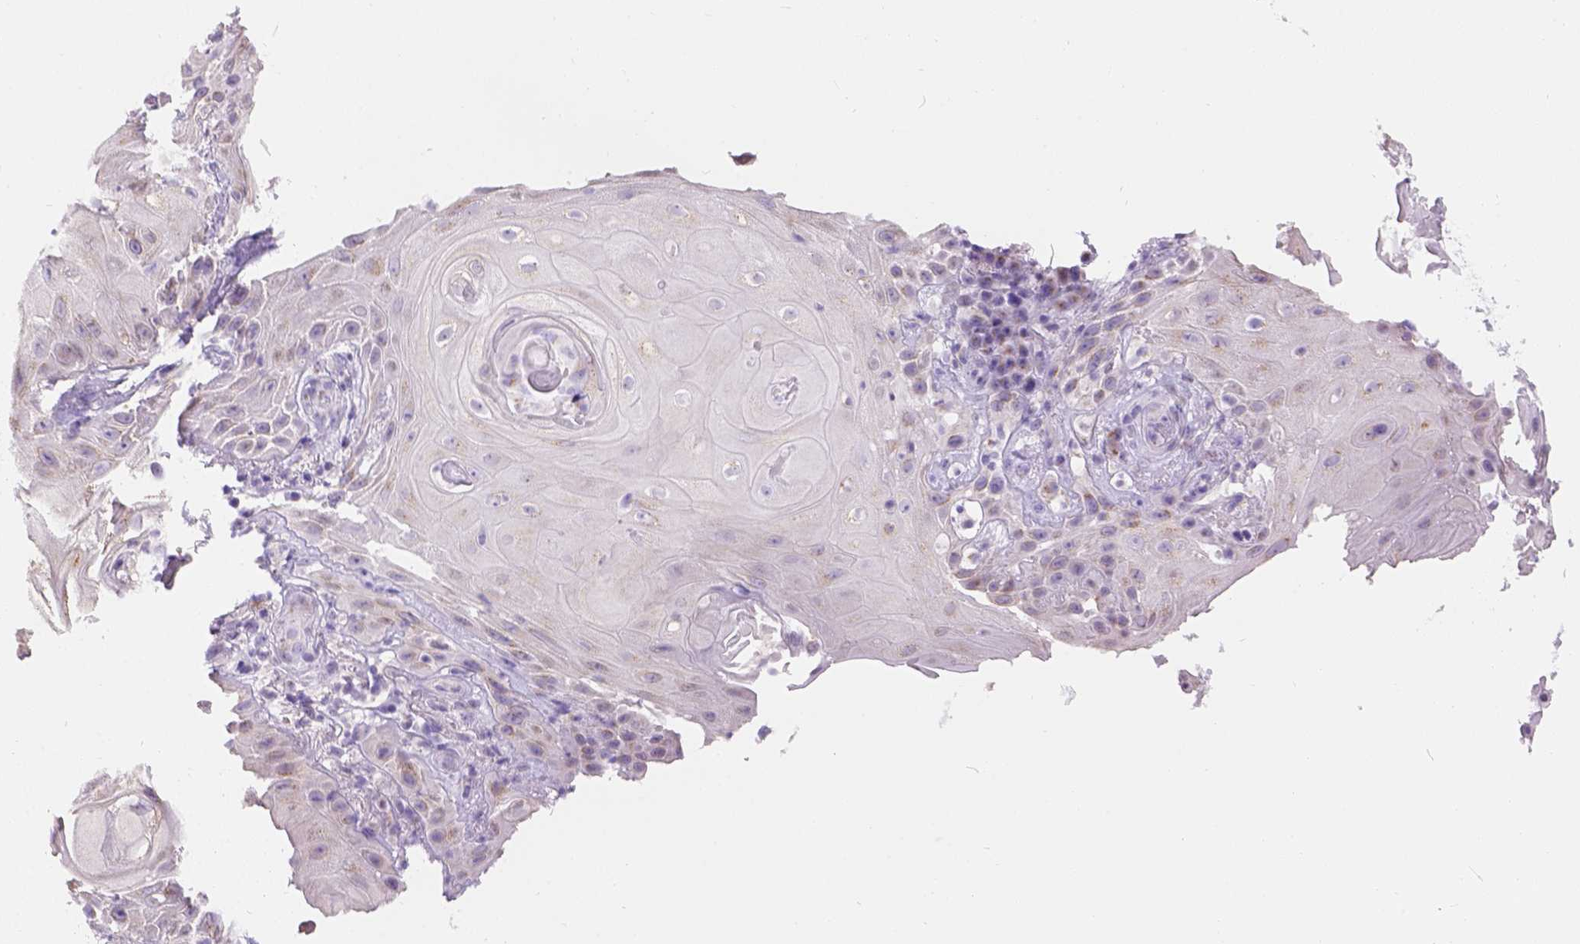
{"staining": {"intensity": "weak", "quantity": ">75%", "location": "cytoplasmic/membranous"}, "tissue": "skin cancer", "cell_type": "Tumor cells", "image_type": "cancer", "snomed": [{"axis": "morphology", "description": "Squamous cell carcinoma, NOS"}, {"axis": "topography", "description": "Skin"}], "caption": "Skin cancer (squamous cell carcinoma) tissue reveals weak cytoplasmic/membranous expression in about >75% of tumor cells (IHC, brightfield microscopy, high magnification).", "gene": "PHF7", "patient": {"sex": "male", "age": 62}}